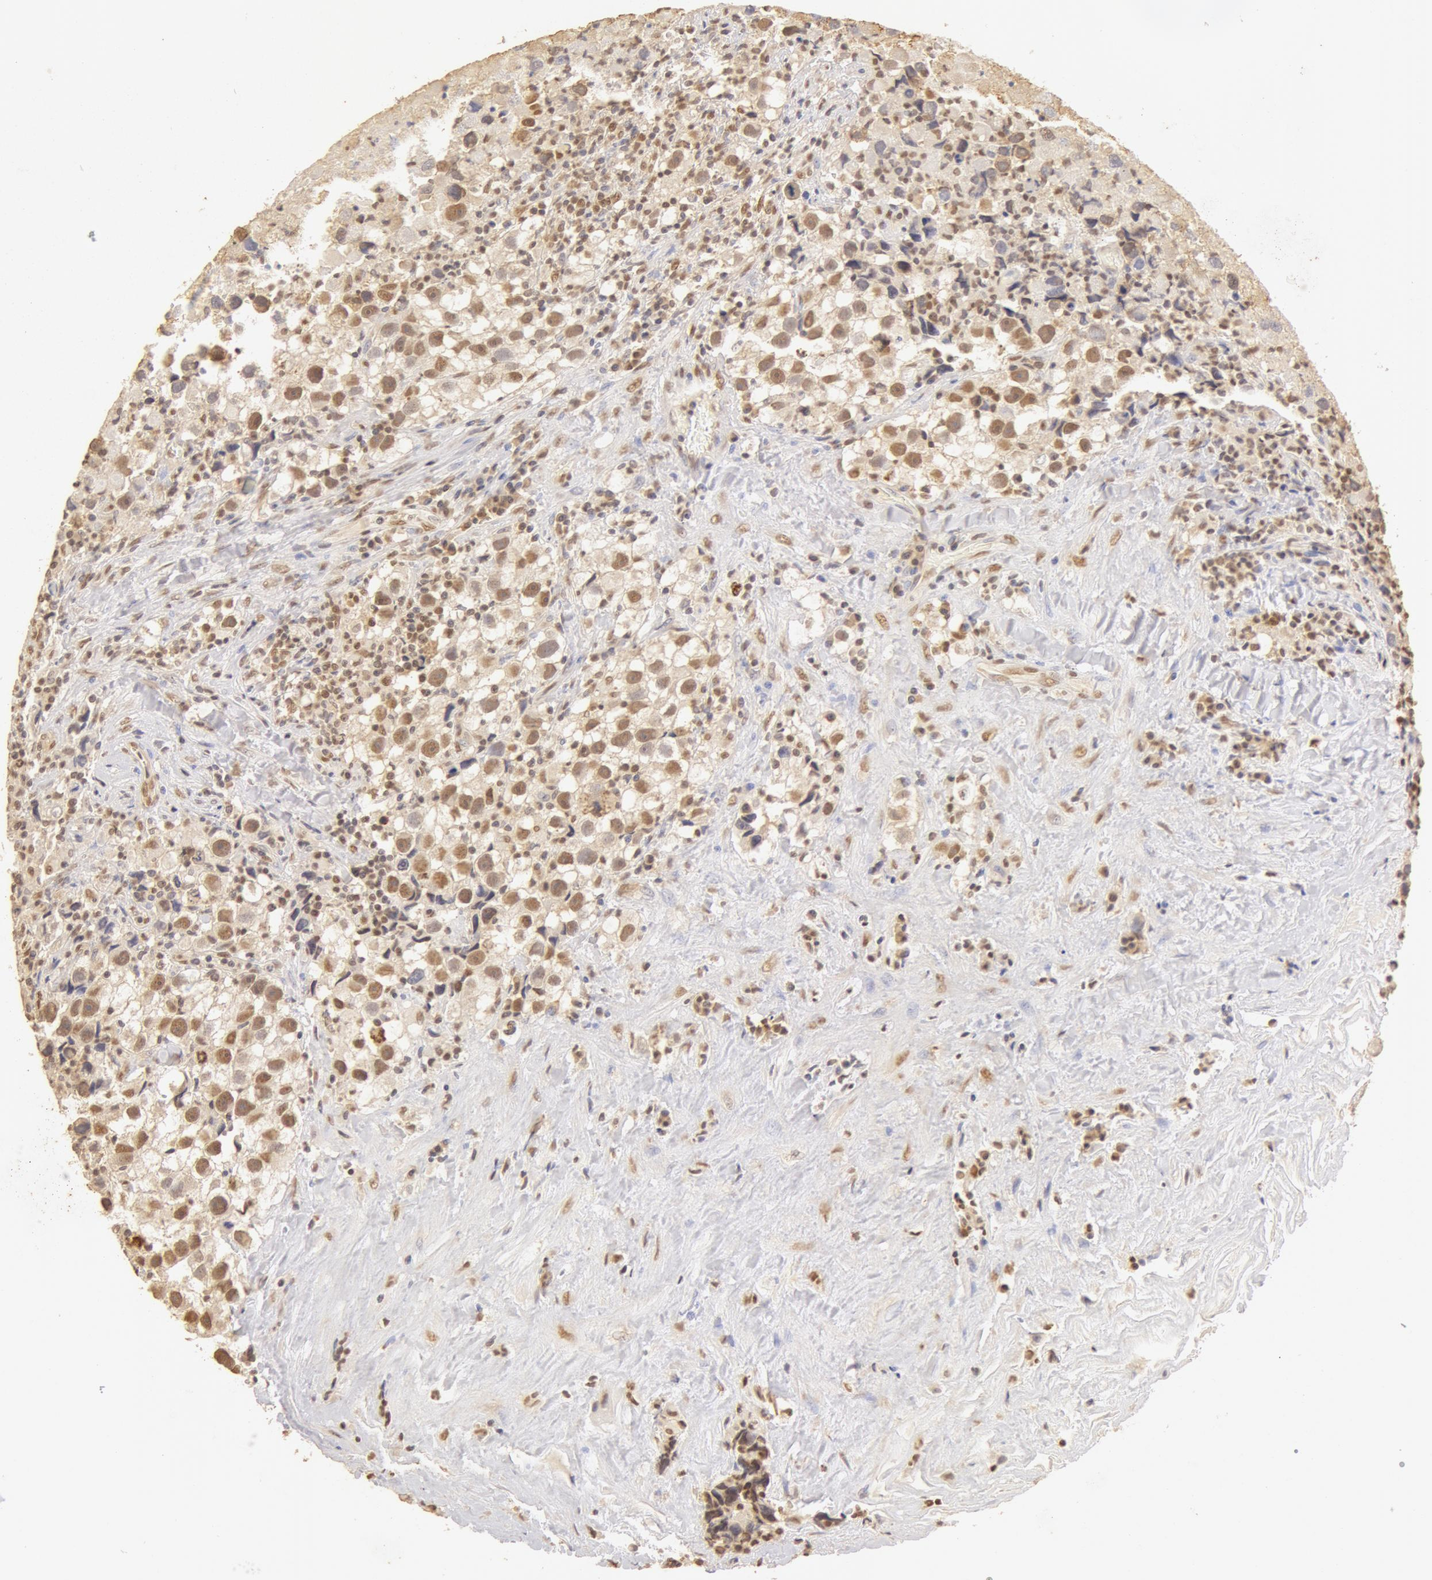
{"staining": {"intensity": "moderate", "quantity": ">75%", "location": "cytoplasmic/membranous,nuclear"}, "tissue": "testis cancer", "cell_type": "Tumor cells", "image_type": "cancer", "snomed": [{"axis": "morphology", "description": "Seminoma, NOS"}, {"axis": "topography", "description": "Testis"}], "caption": "Protein staining exhibits moderate cytoplasmic/membranous and nuclear expression in about >75% of tumor cells in testis cancer.", "gene": "SNRNP70", "patient": {"sex": "male", "age": 43}}